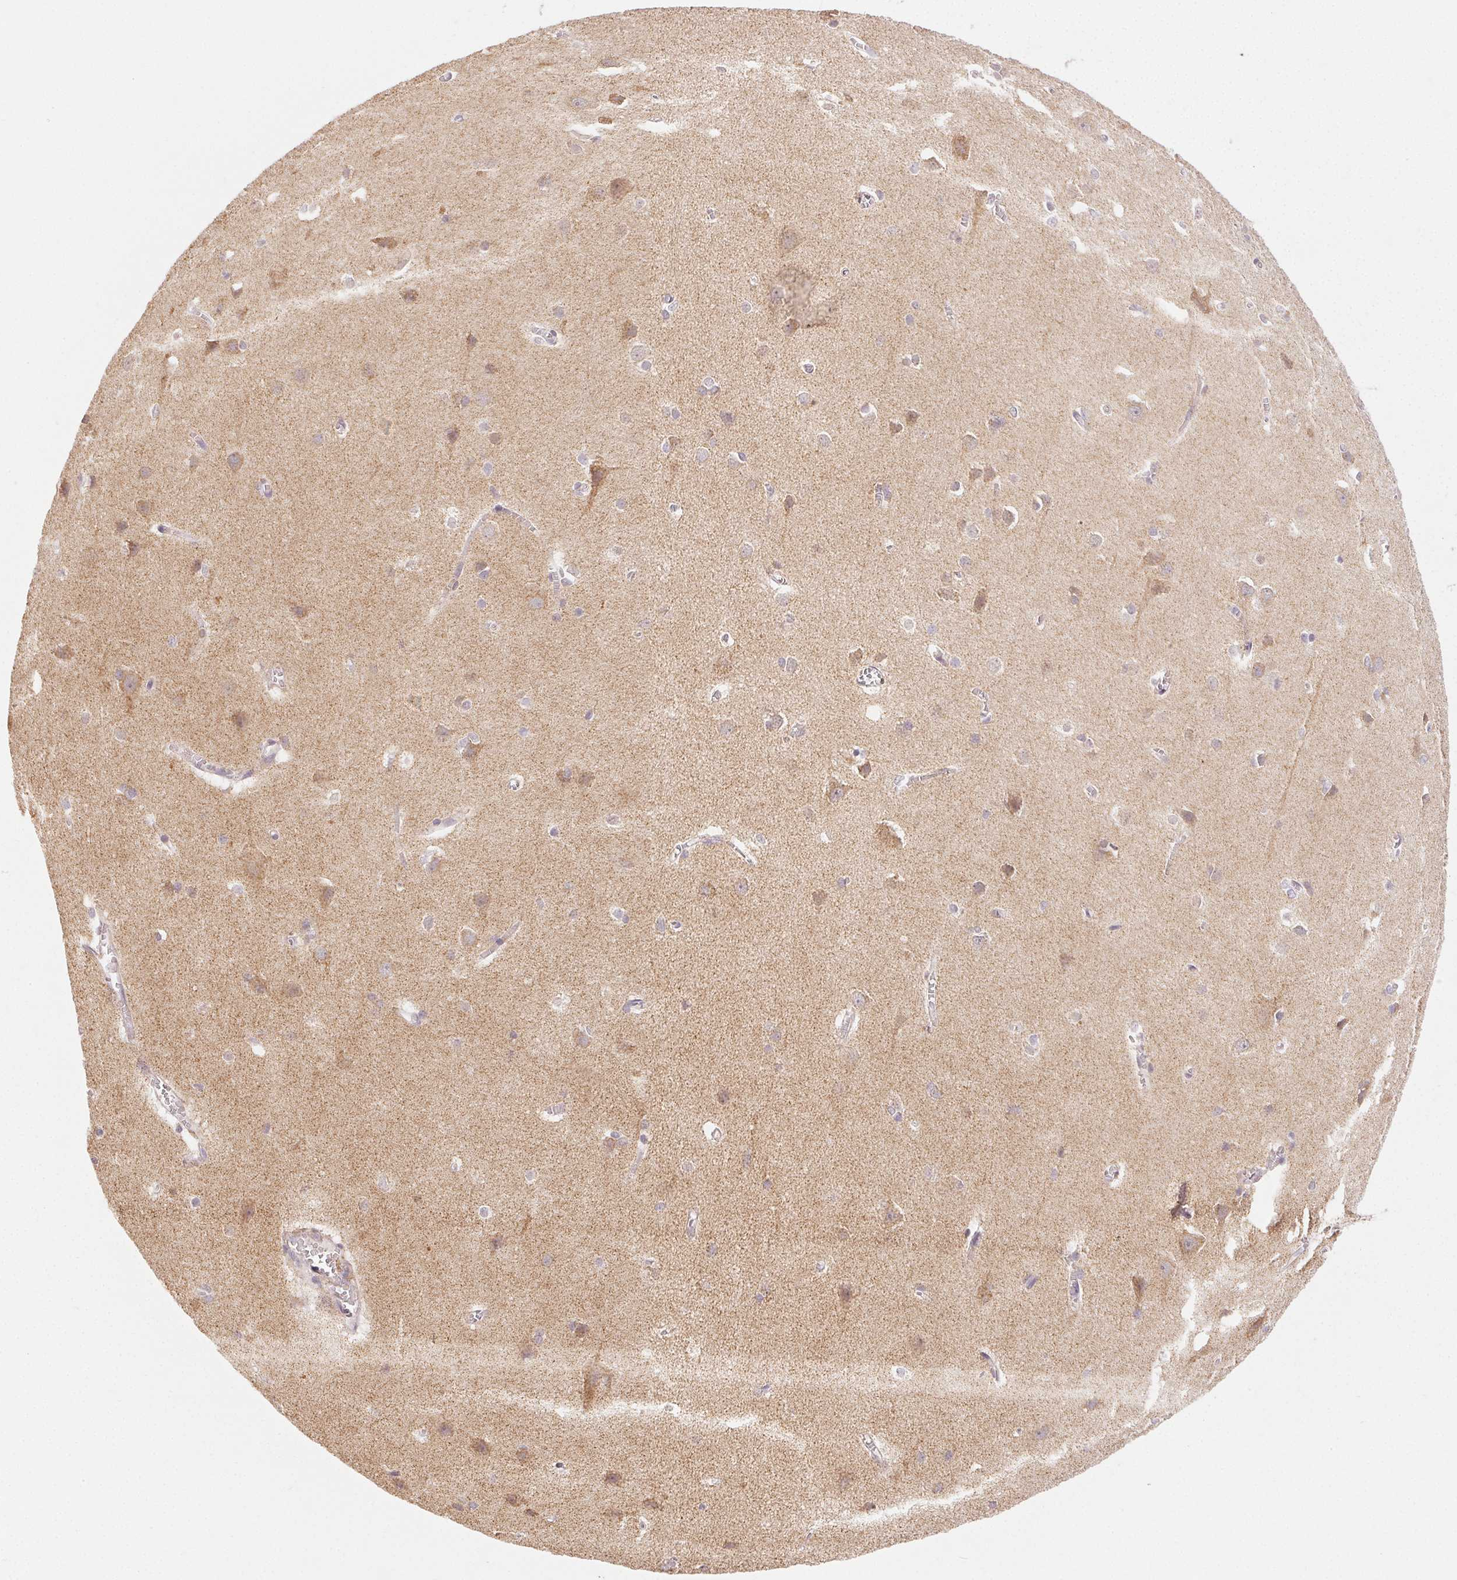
{"staining": {"intensity": "negative", "quantity": "none", "location": "none"}, "tissue": "cerebral cortex", "cell_type": "Endothelial cells", "image_type": "normal", "snomed": [{"axis": "morphology", "description": "Normal tissue, NOS"}, {"axis": "topography", "description": "Cerebral cortex"}], "caption": "IHC photomicrograph of benign cerebral cortex: human cerebral cortex stained with DAB displays no significant protein positivity in endothelial cells. (Stains: DAB (3,3'-diaminobenzidine) immunohistochemistry (IHC) with hematoxylin counter stain, Microscopy: brightfield microscopy at high magnification).", "gene": "CLASP1", "patient": {"sex": "male", "age": 37}}